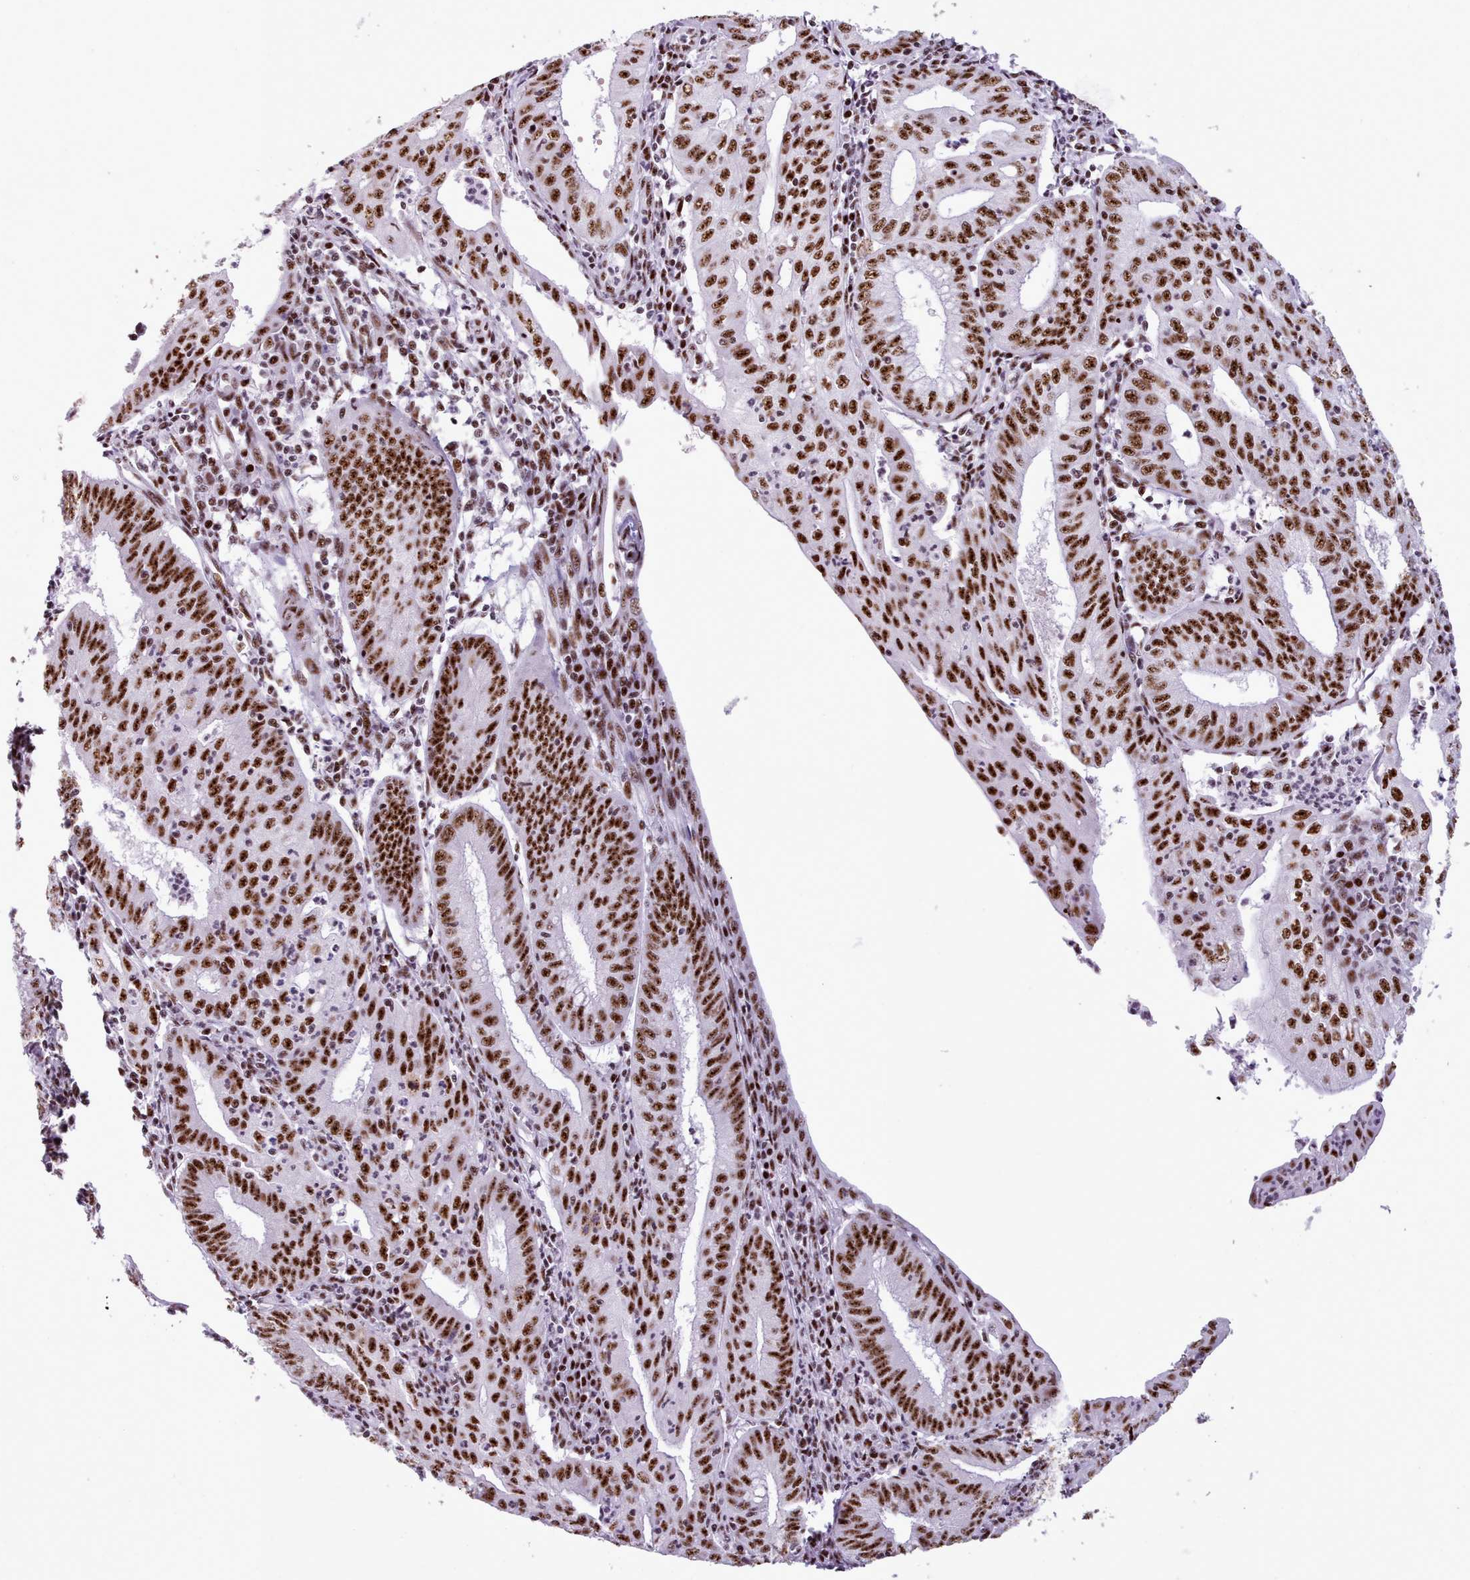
{"staining": {"intensity": "strong", "quantity": ">75%", "location": "nuclear"}, "tissue": "endometrial cancer", "cell_type": "Tumor cells", "image_type": "cancer", "snomed": [{"axis": "morphology", "description": "Adenocarcinoma, NOS"}, {"axis": "topography", "description": "Endometrium"}], "caption": "A photomicrograph showing strong nuclear staining in approximately >75% of tumor cells in adenocarcinoma (endometrial), as visualized by brown immunohistochemical staining.", "gene": "TMEM35B", "patient": {"sex": "female", "age": 60}}